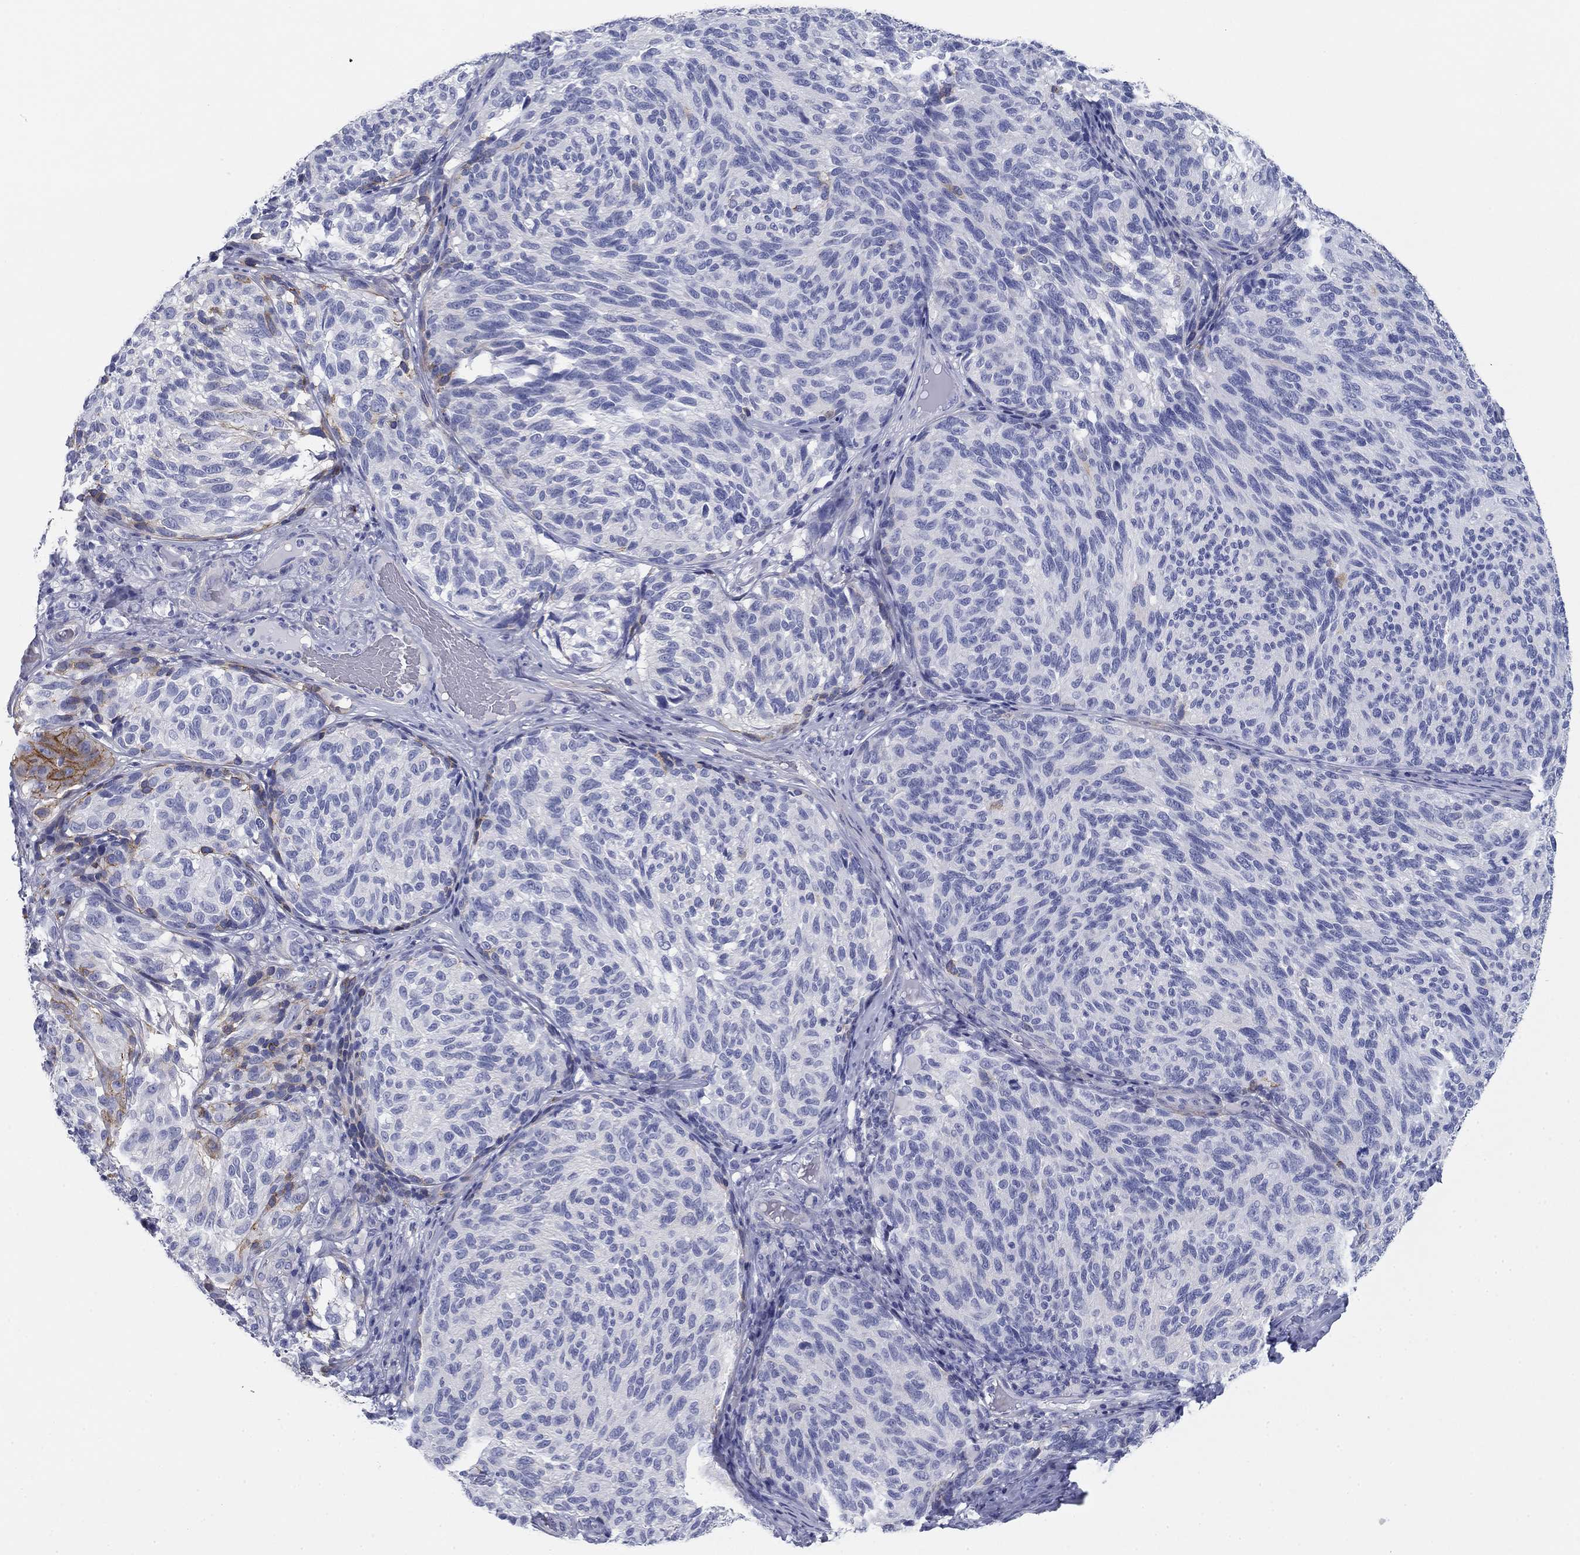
{"staining": {"intensity": "negative", "quantity": "none", "location": "none"}, "tissue": "melanoma", "cell_type": "Tumor cells", "image_type": "cancer", "snomed": [{"axis": "morphology", "description": "Malignant melanoma, NOS"}, {"axis": "topography", "description": "Skin"}], "caption": "Immunohistochemical staining of malignant melanoma exhibits no significant expression in tumor cells.", "gene": "GPC1", "patient": {"sex": "female", "age": 73}}